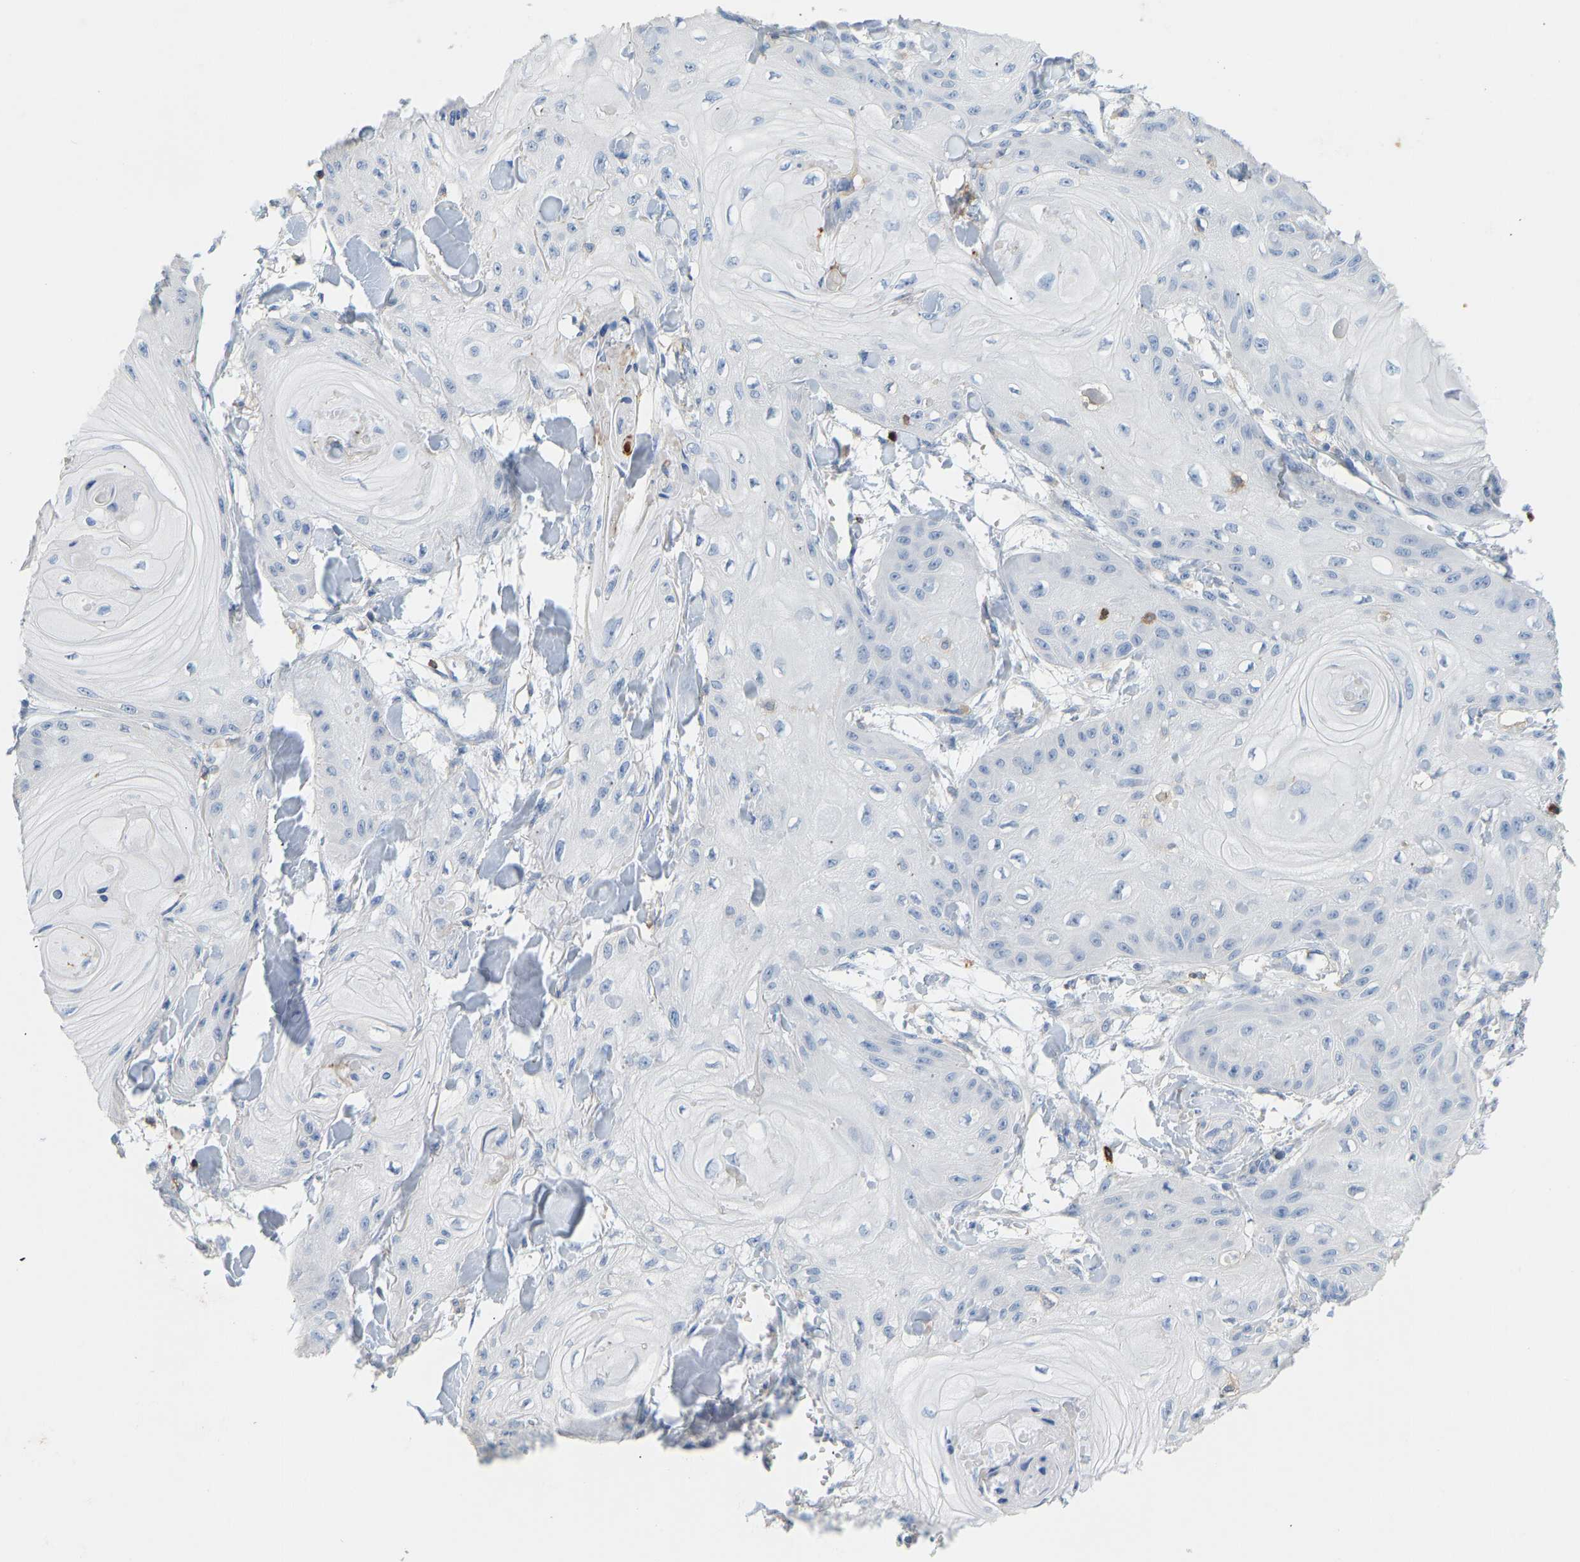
{"staining": {"intensity": "negative", "quantity": "none", "location": "none"}, "tissue": "skin cancer", "cell_type": "Tumor cells", "image_type": "cancer", "snomed": [{"axis": "morphology", "description": "Squamous cell carcinoma, NOS"}, {"axis": "topography", "description": "Skin"}], "caption": "Tumor cells show no significant staining in skin cancer (squamous cell carcinoma). (DAB immunohistochemistry (IHC) visualized using brightfield microscopy, high magnification).", "gene": "EVL", "patient": {"sex": "male", "age": 74}}